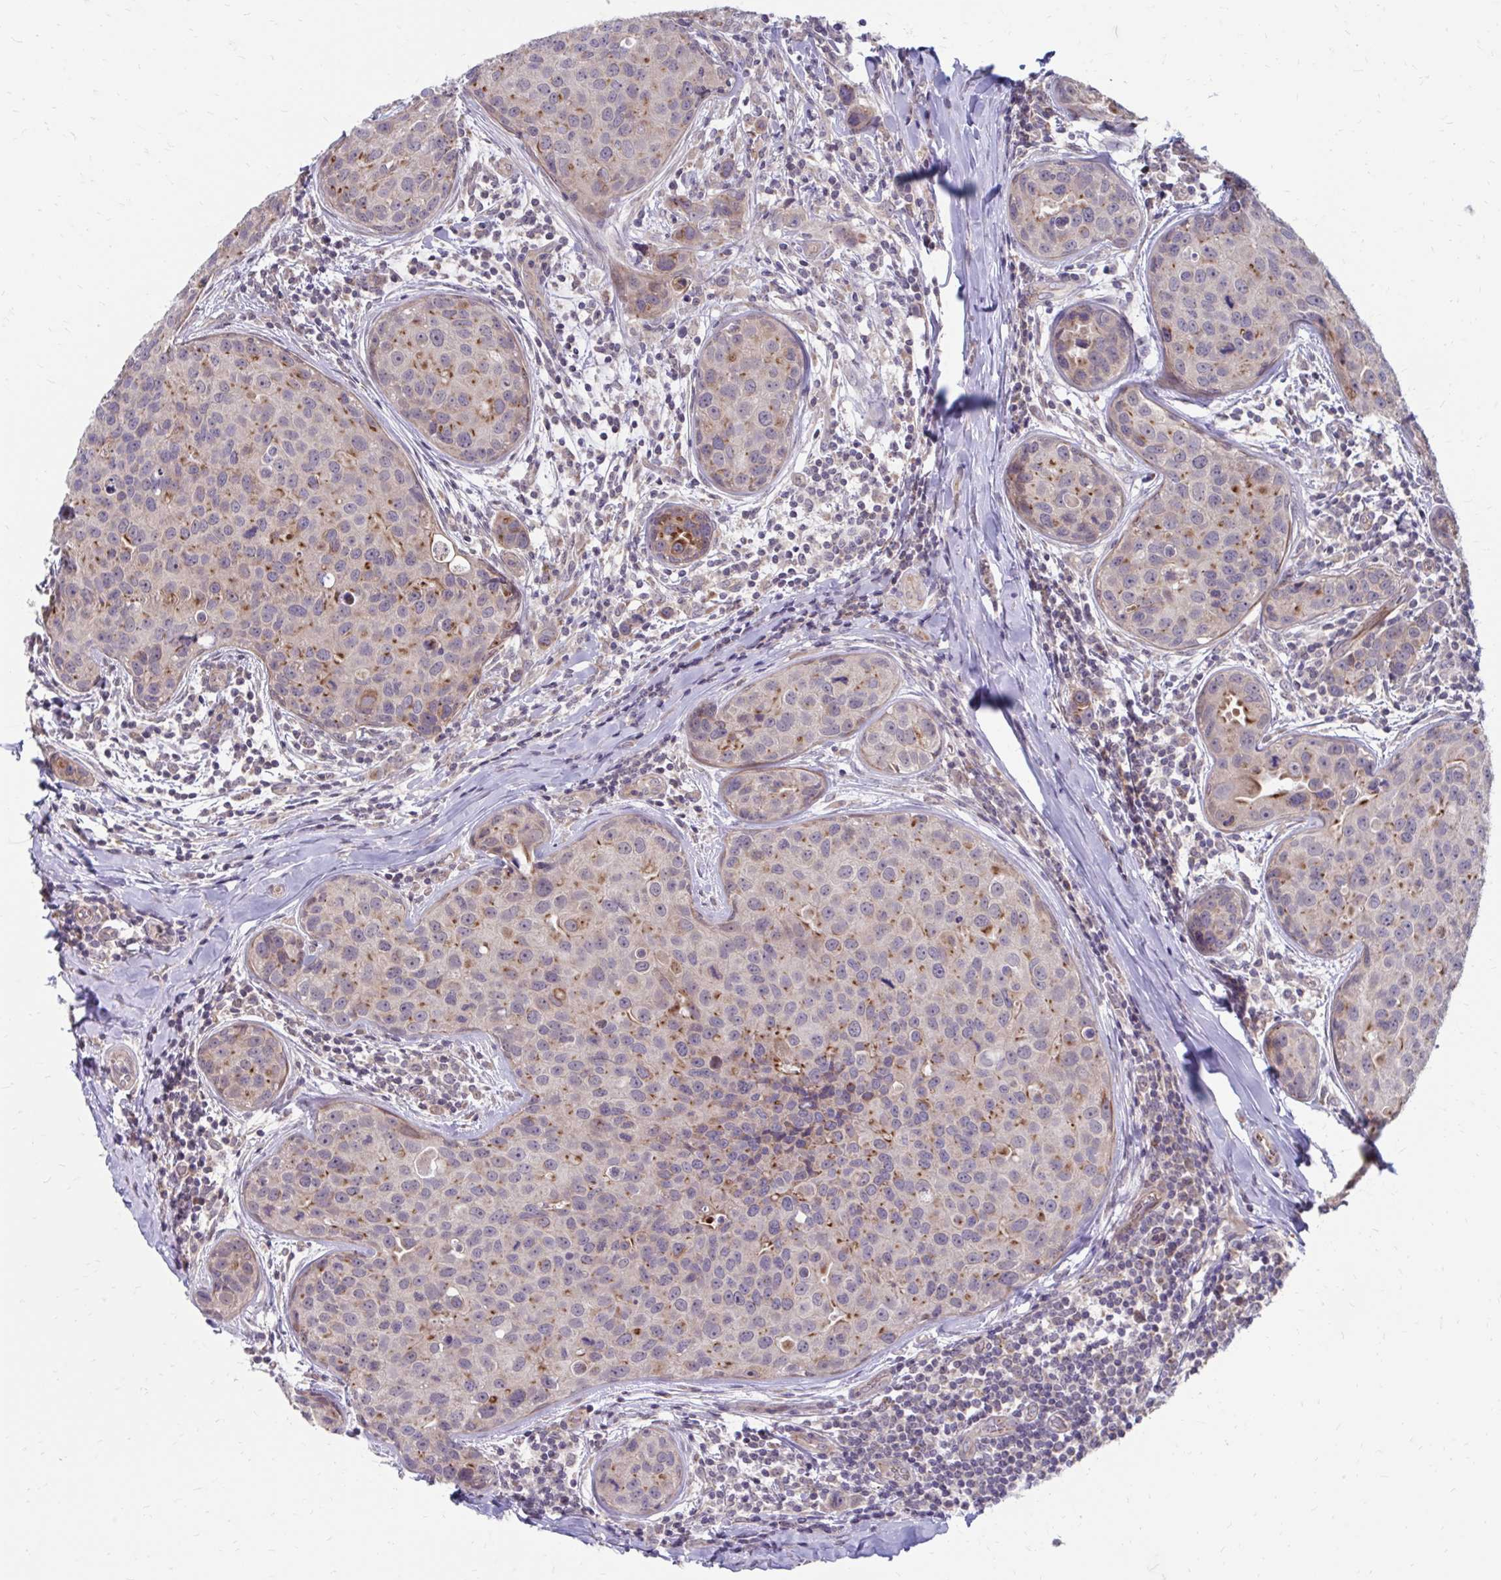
{"staining": {"intensity": "moderate", "quantity": "25%-75%", "location": "cytoplasmic/membranous"}, "tissue": "breast cancer", "cell_type": "Tumor cells", "image_type": "cancer", "snomed": [{"axis": "morphology", "description": "Duct carcinoma"}, {"axis": "topography", "description": "Breast"}], "caption": "Immunohistochemical staining of human breast intraductal carcinoma exhibits medium levels of moderate cytoplasmic/membranous positivity in approximately 25%-75% of tumor cells. (Stains: DAB (3,3'-diaminobenzidine) in brown, nuclei in blue, Microscopy: brightfield microscopy at high magnification).", "gene": "ITPR2", "patient": {"sex": "female", "age": 24}}